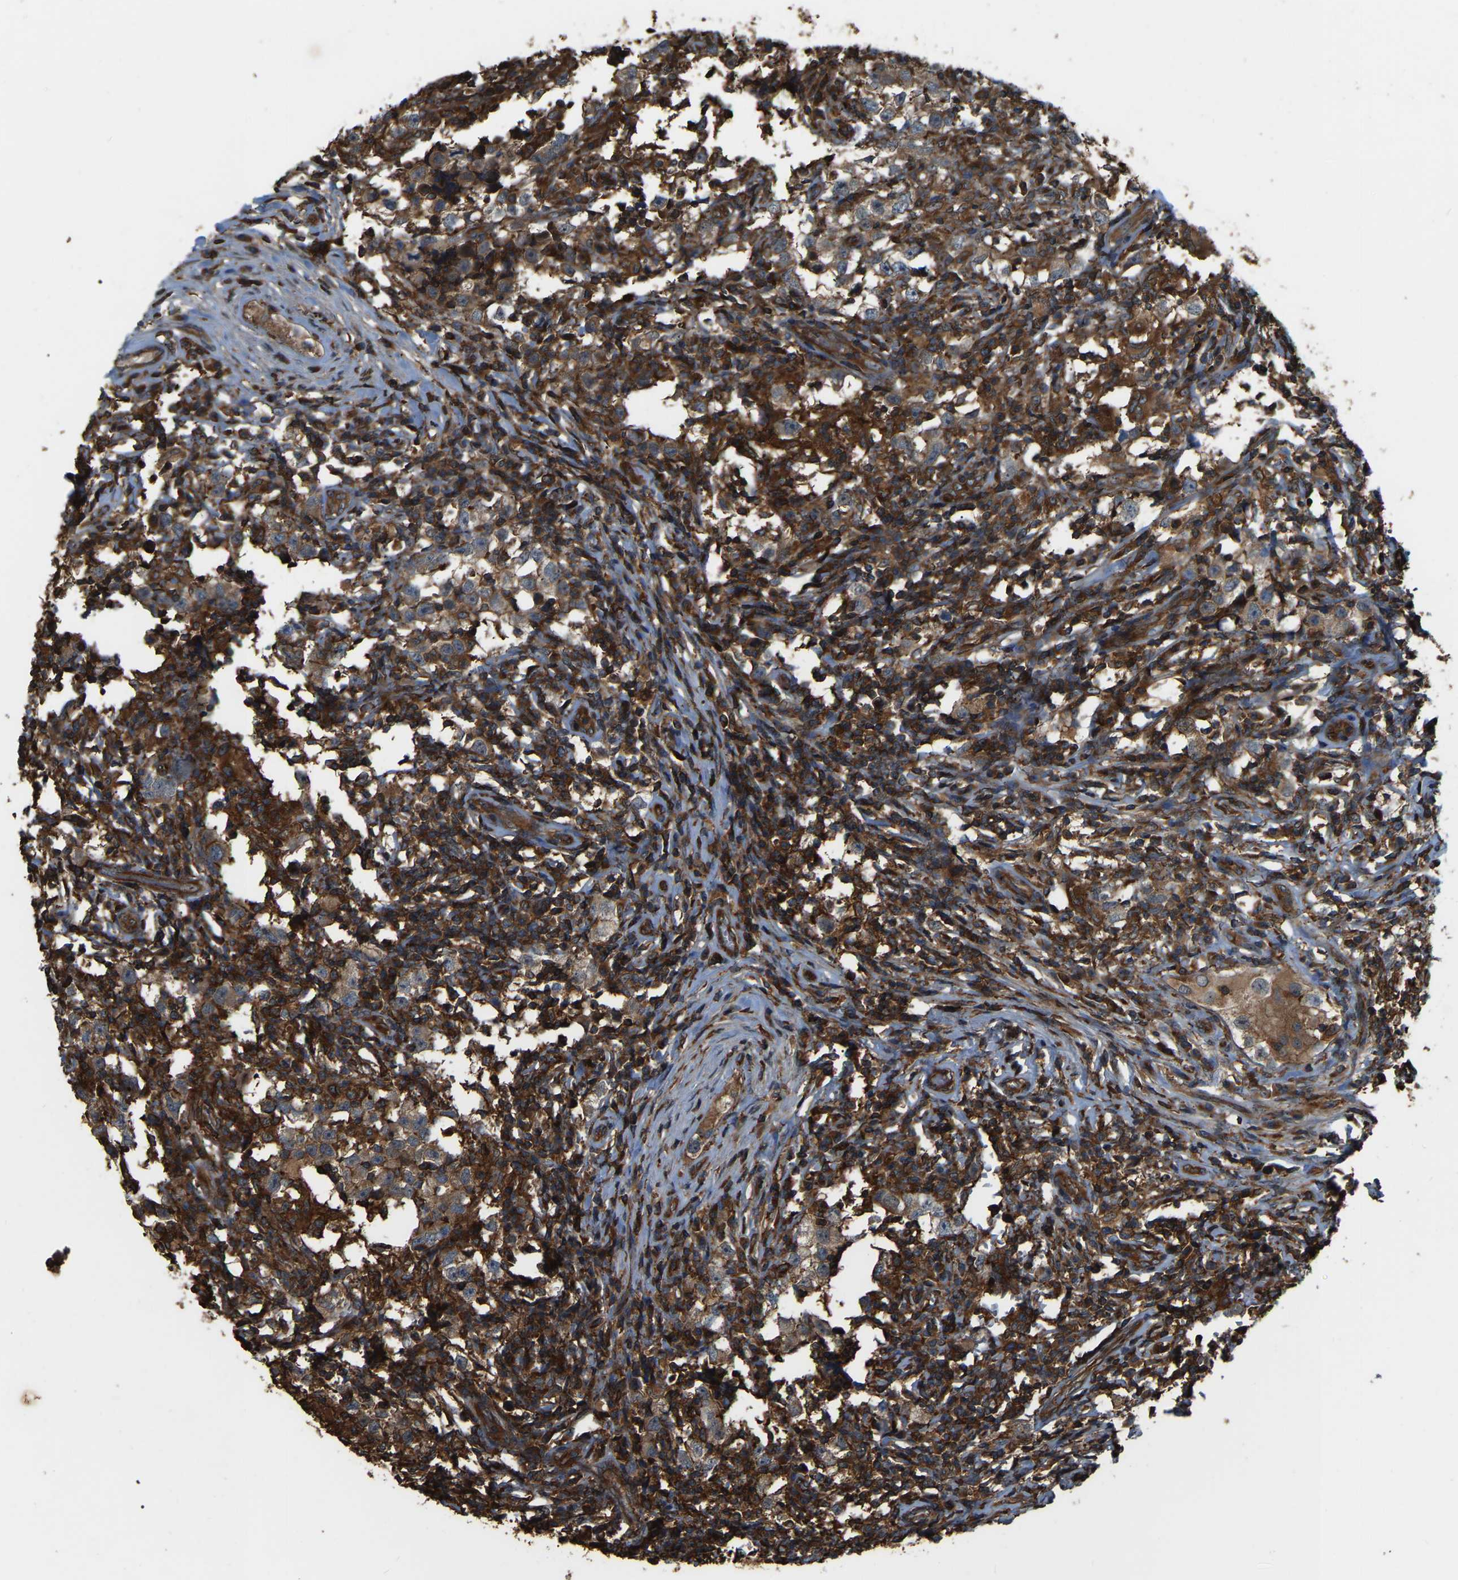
{"staining": {"intensity": "moderate", "quantity": ">75%", "location": "cytoplasmic/membranous"}, "tissue": "testis cancer", "cell_type": "Tumor cells", "image_type": "cancer", "snomed": [{"axis": "morphology", "description": "Carcinoma, Embryonal, NOS"}, {"axis": "topography", "description": "Testis"}], "caption": "Protein staining by immunohistochemistry shows moderate cytoplasmic/membranous expression in about >75% of tumor cells in testis cancer. The staining is performed using DAB (3,3'-diaminobenzidine) brown chromogen to label protein expression. The nuclei are counter-stained blue using hematoxylin.", "gene": "SAMD9L", "patient": {"sex": "male", "age": 21}}